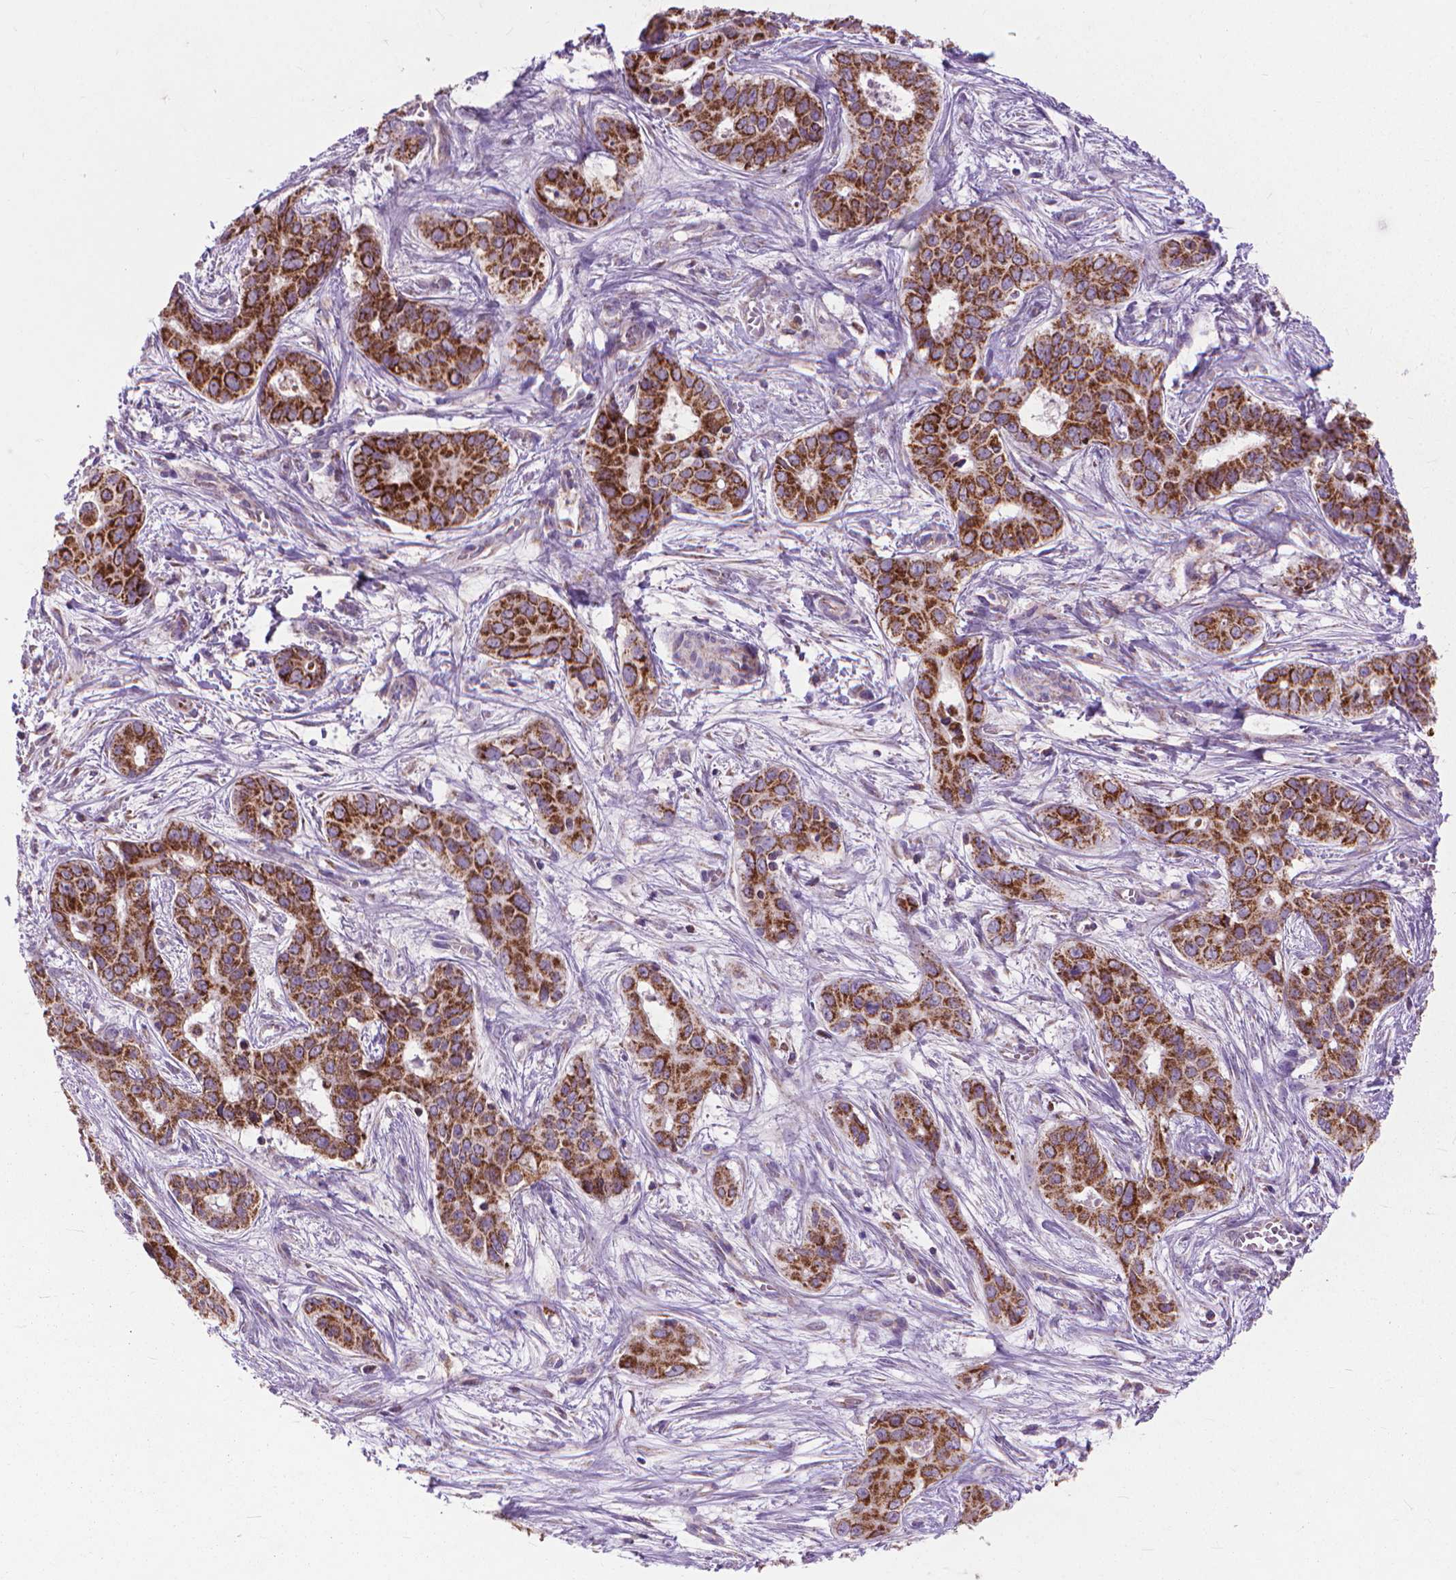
{"staining": {"intensity": "strong", "quantity": ">75%", "location": "cytoplasmic/membranous"}, "tissue": "liver cancer", "cell_type": "Tumor cells", "image_type": "cancer", "snomed": [{"axis": "morphology", "description": "Cholangiocarcinoma"}, {"axis": "topography", "description": "Liver"}], "caption": "Liver cholangiocarcinoma tissue shows strong cytoplasmic/membranous staining in approximately >75% of tumor cells The protein is stained brown, and the nuclei are stained in blue (DAB IHC with brightfield microscopy, high magnification).", "gene": "VDAC1", "patient": {"sex": "female", "age": 65}}